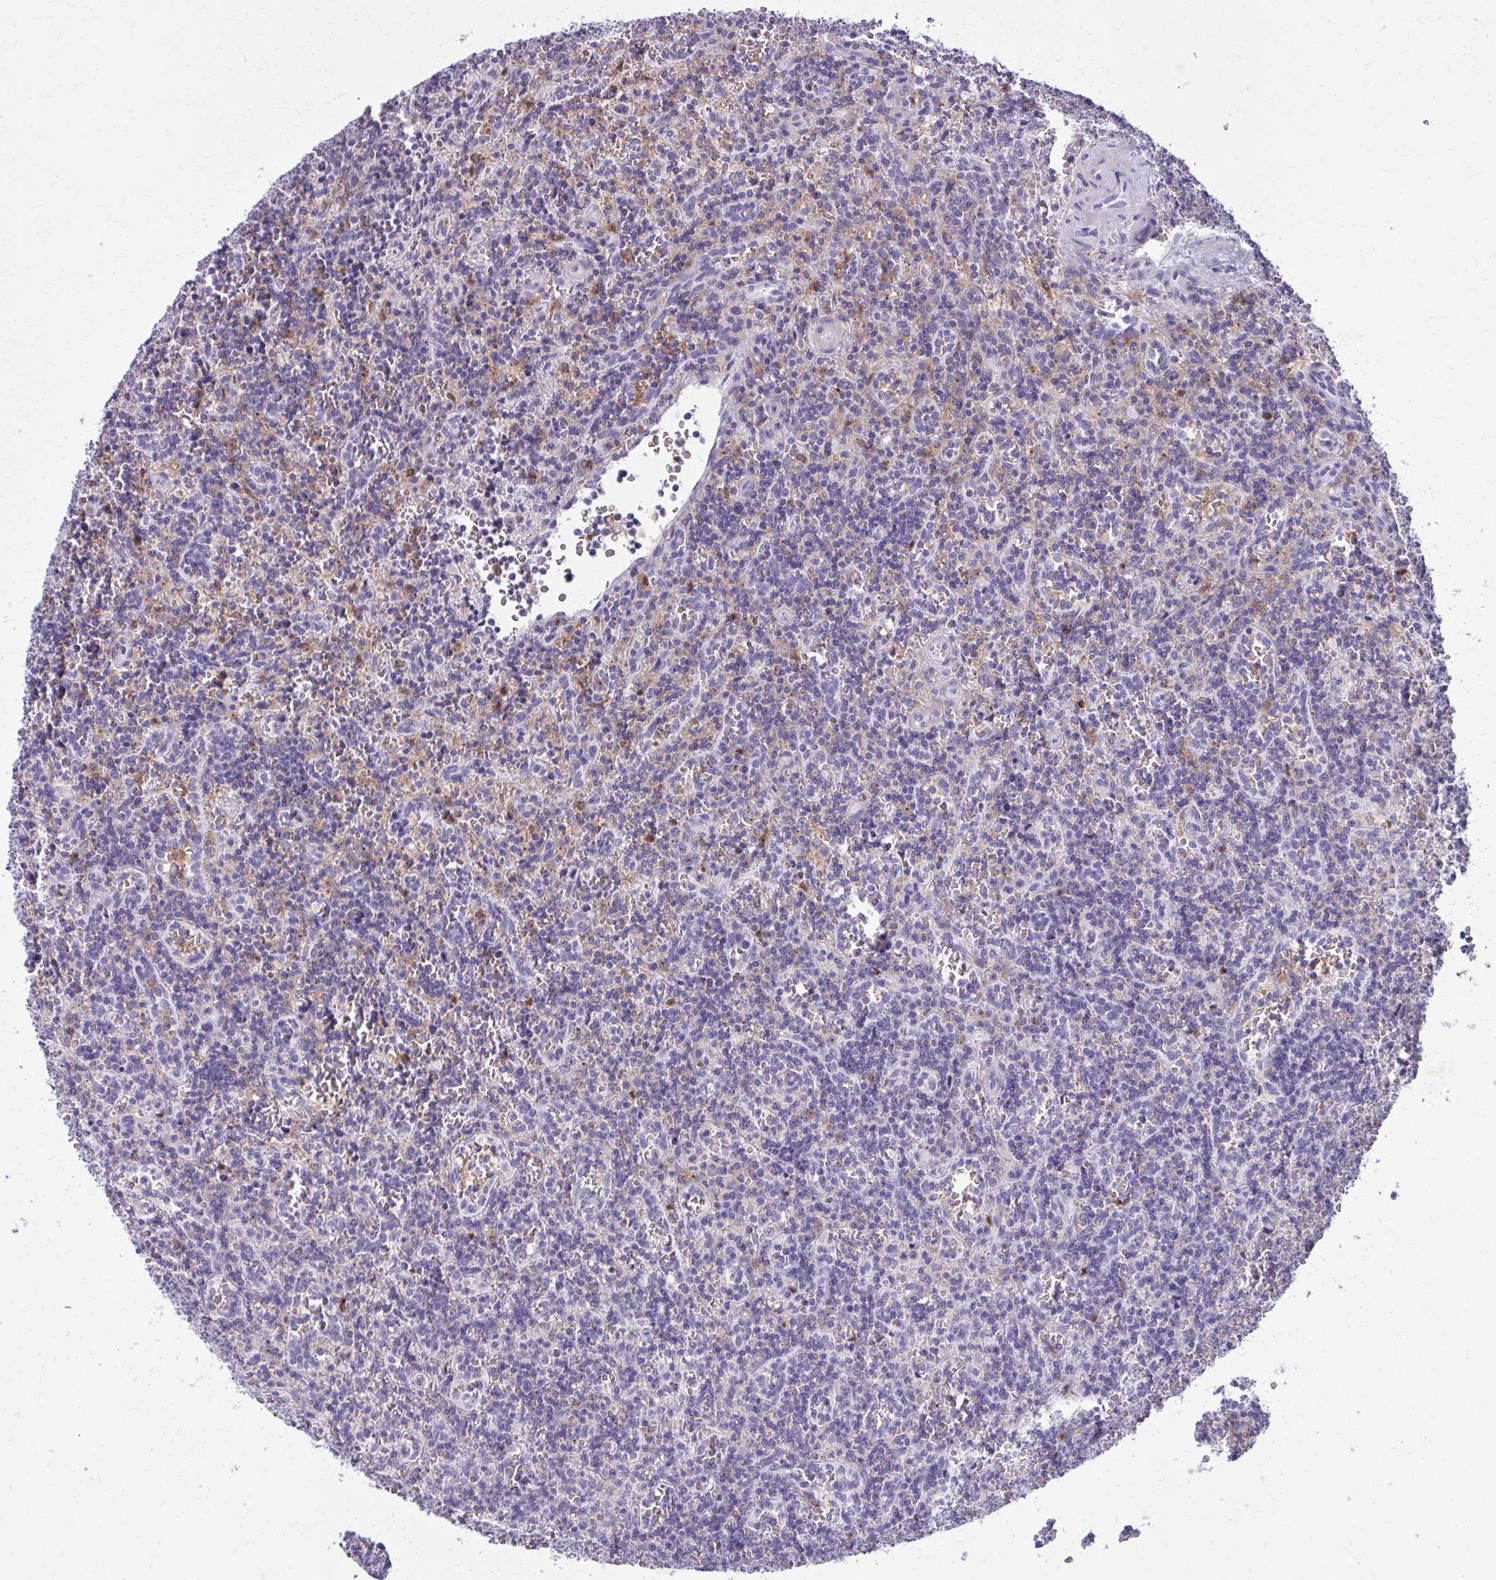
{"staining": {"intensity": "negative", "quantity": "none", "location": "none"}, "tissue": "lymphoma", "cell_type": "Tumor cells", "image_type": "cancer", "snomed": [{"axis": "morphology", "description": "Malignant lymphoma, non-Hodgkin's type, Low grade"}, {"axis": "topography", "description": "Spleen"}], "caption": "Immunohistochemistry micrograph of neoplastic tissue: lymphoma stained with DAB reveals no significant protein positivity in tumor cells. Nuclei are stained in blue.", "gene": "CARD9", "patient": {"sex": "male", "age": 73}}